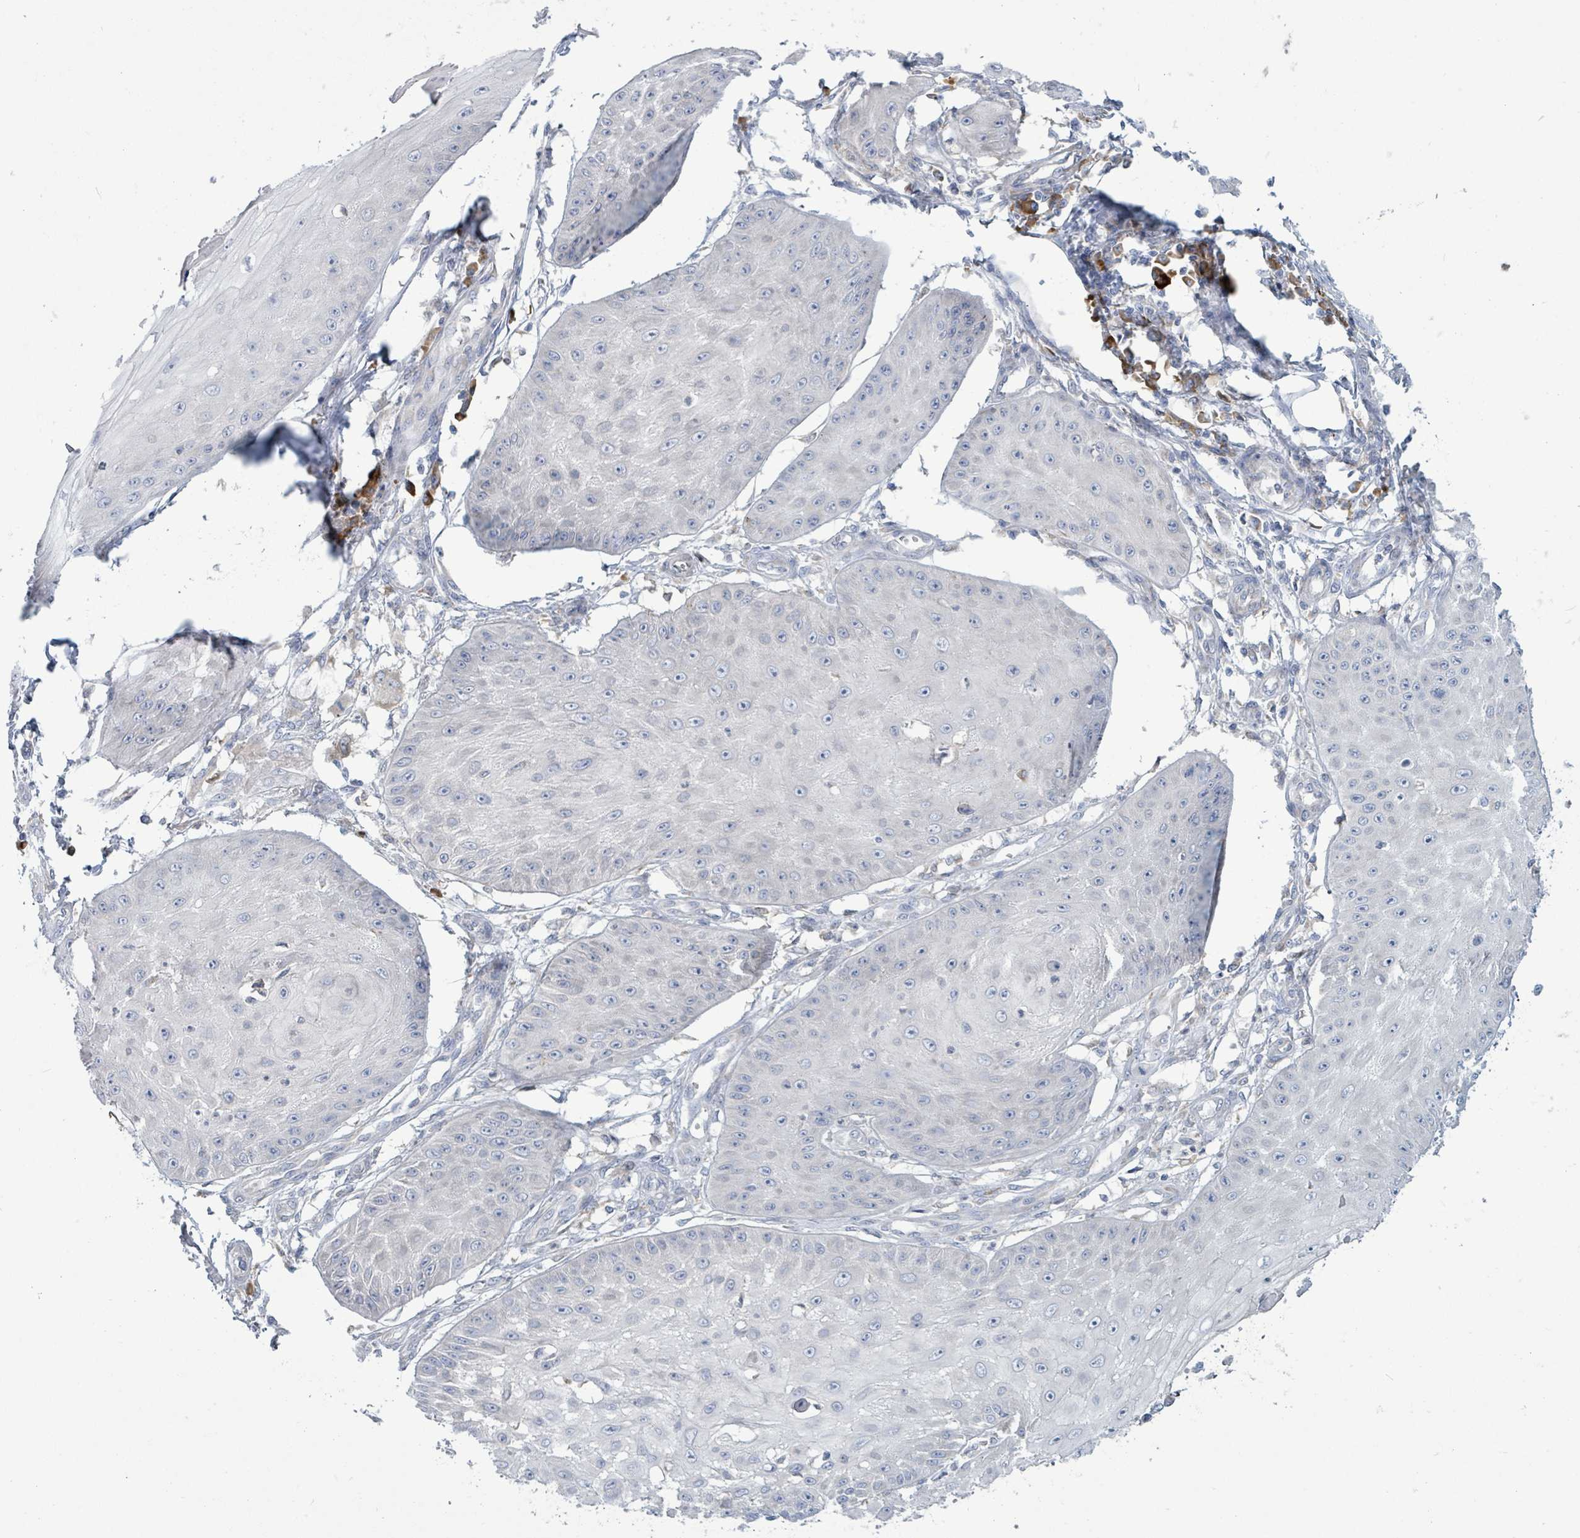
{"staining": {"intensity": "negative", "quantity": "none", "location": "none"}, "tissue": "skin cancer", "cell_type": "Tumor cells", "image_type": "cancer", "snomed": [{"axis": "morphology", "description": "Squamous cell carcinoma, NOS"}, {"axis": "topography", "description": "Skin"}], "caption": "Immunohistochemistry (IHC) of skin squamous cell carcinoma exhibits no expression in tumor cells.", "gene": "SIRPB1", "patient": {"sex": "male", "age": 70}}